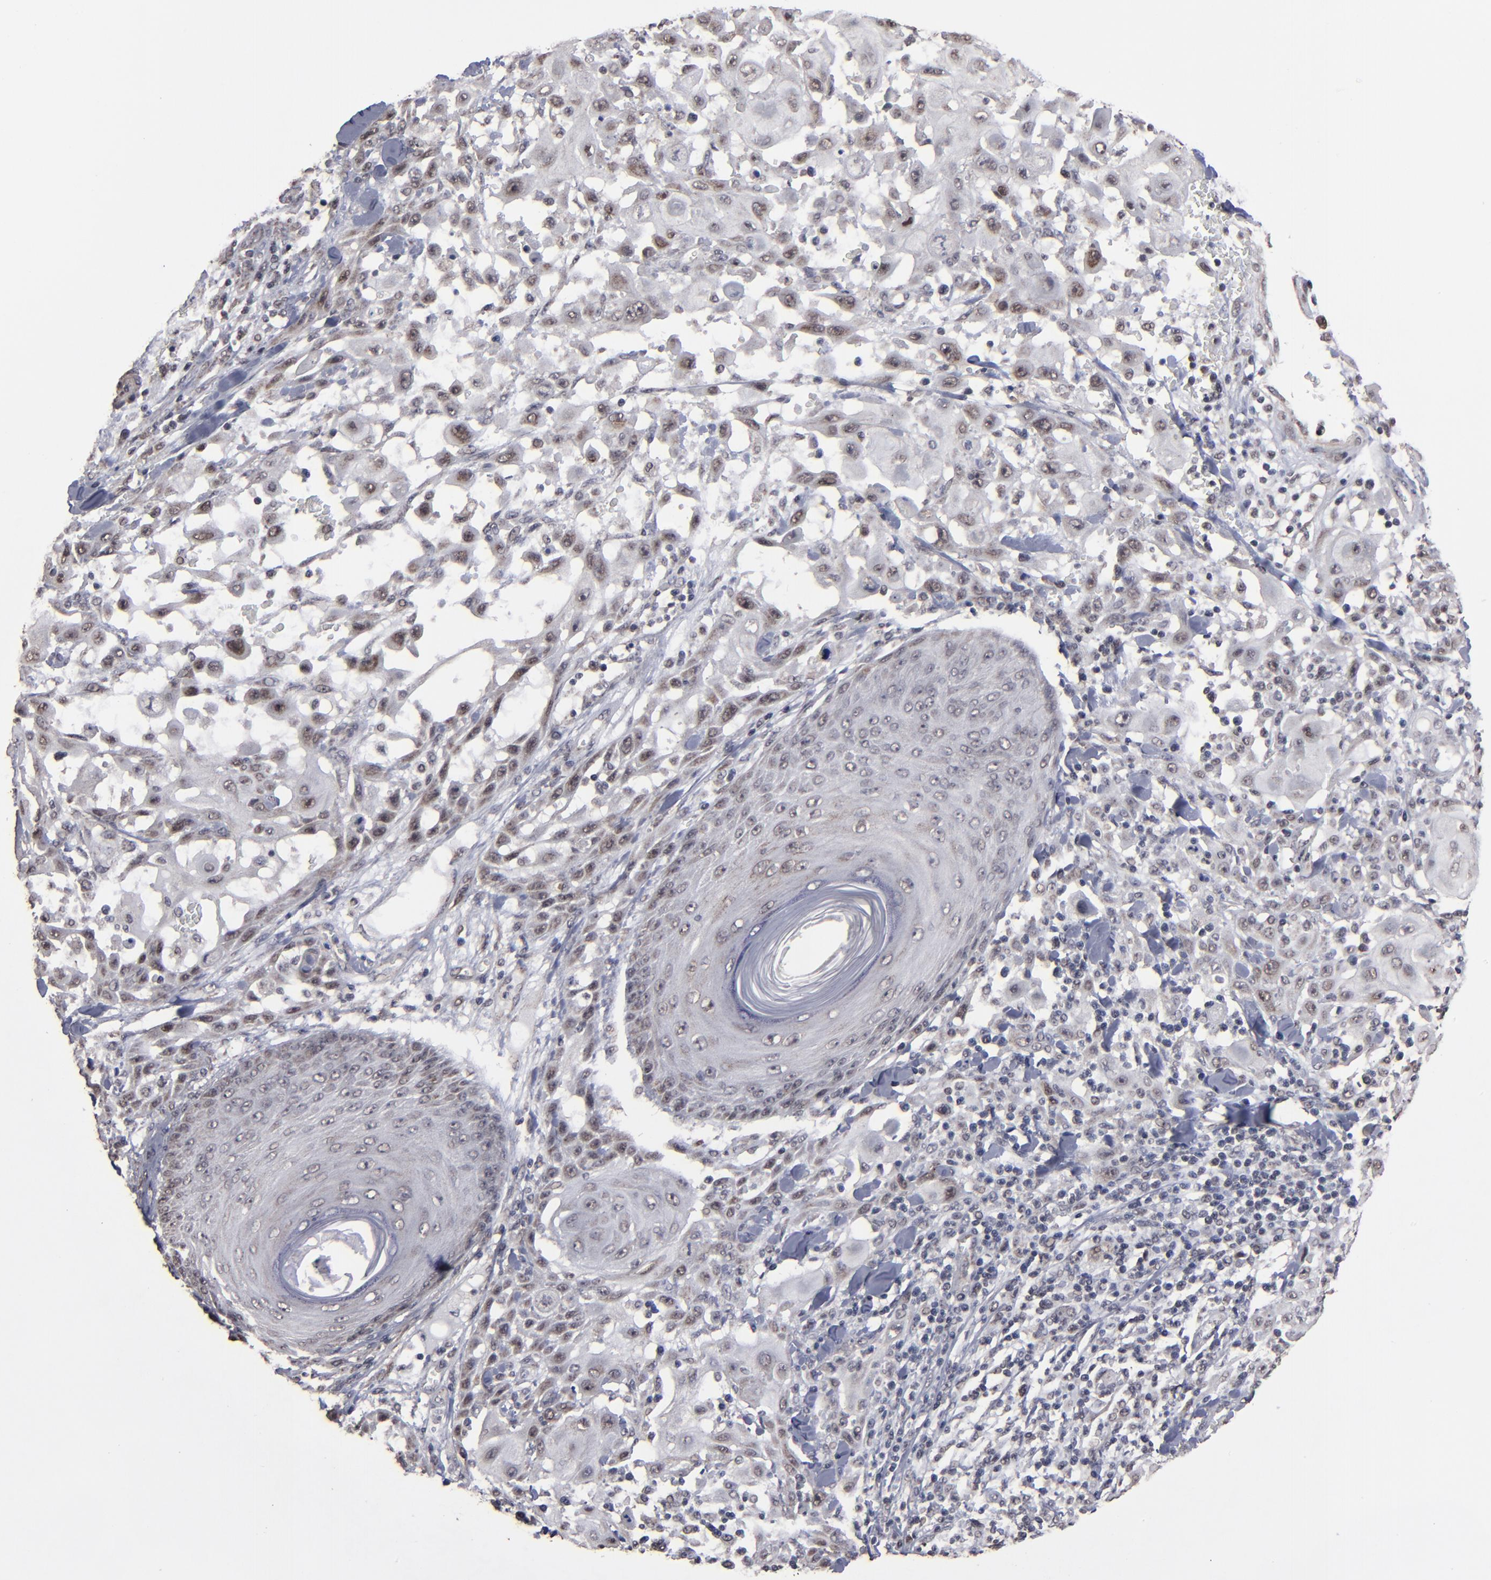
{"staining": {"intensity": "weak", "quantity": "25%-75%", "location": "nuclear"}, "tissue": "skin cancer", "cell_type": "Tumor cells", "image_type": "cancer", "snomed": [{"axis": "morphology", "description": "Squamous cell carcinoma, NOS"}, {"axis": "topography", "description": "Skin"}], "caption": "Weak nuclear staining is identified in about 25%-75% of tumor cells in skin cancer (squamous cell carcinoma).", "gene": "BNIP3", "patient": {"sex": "male", "age": 24}}